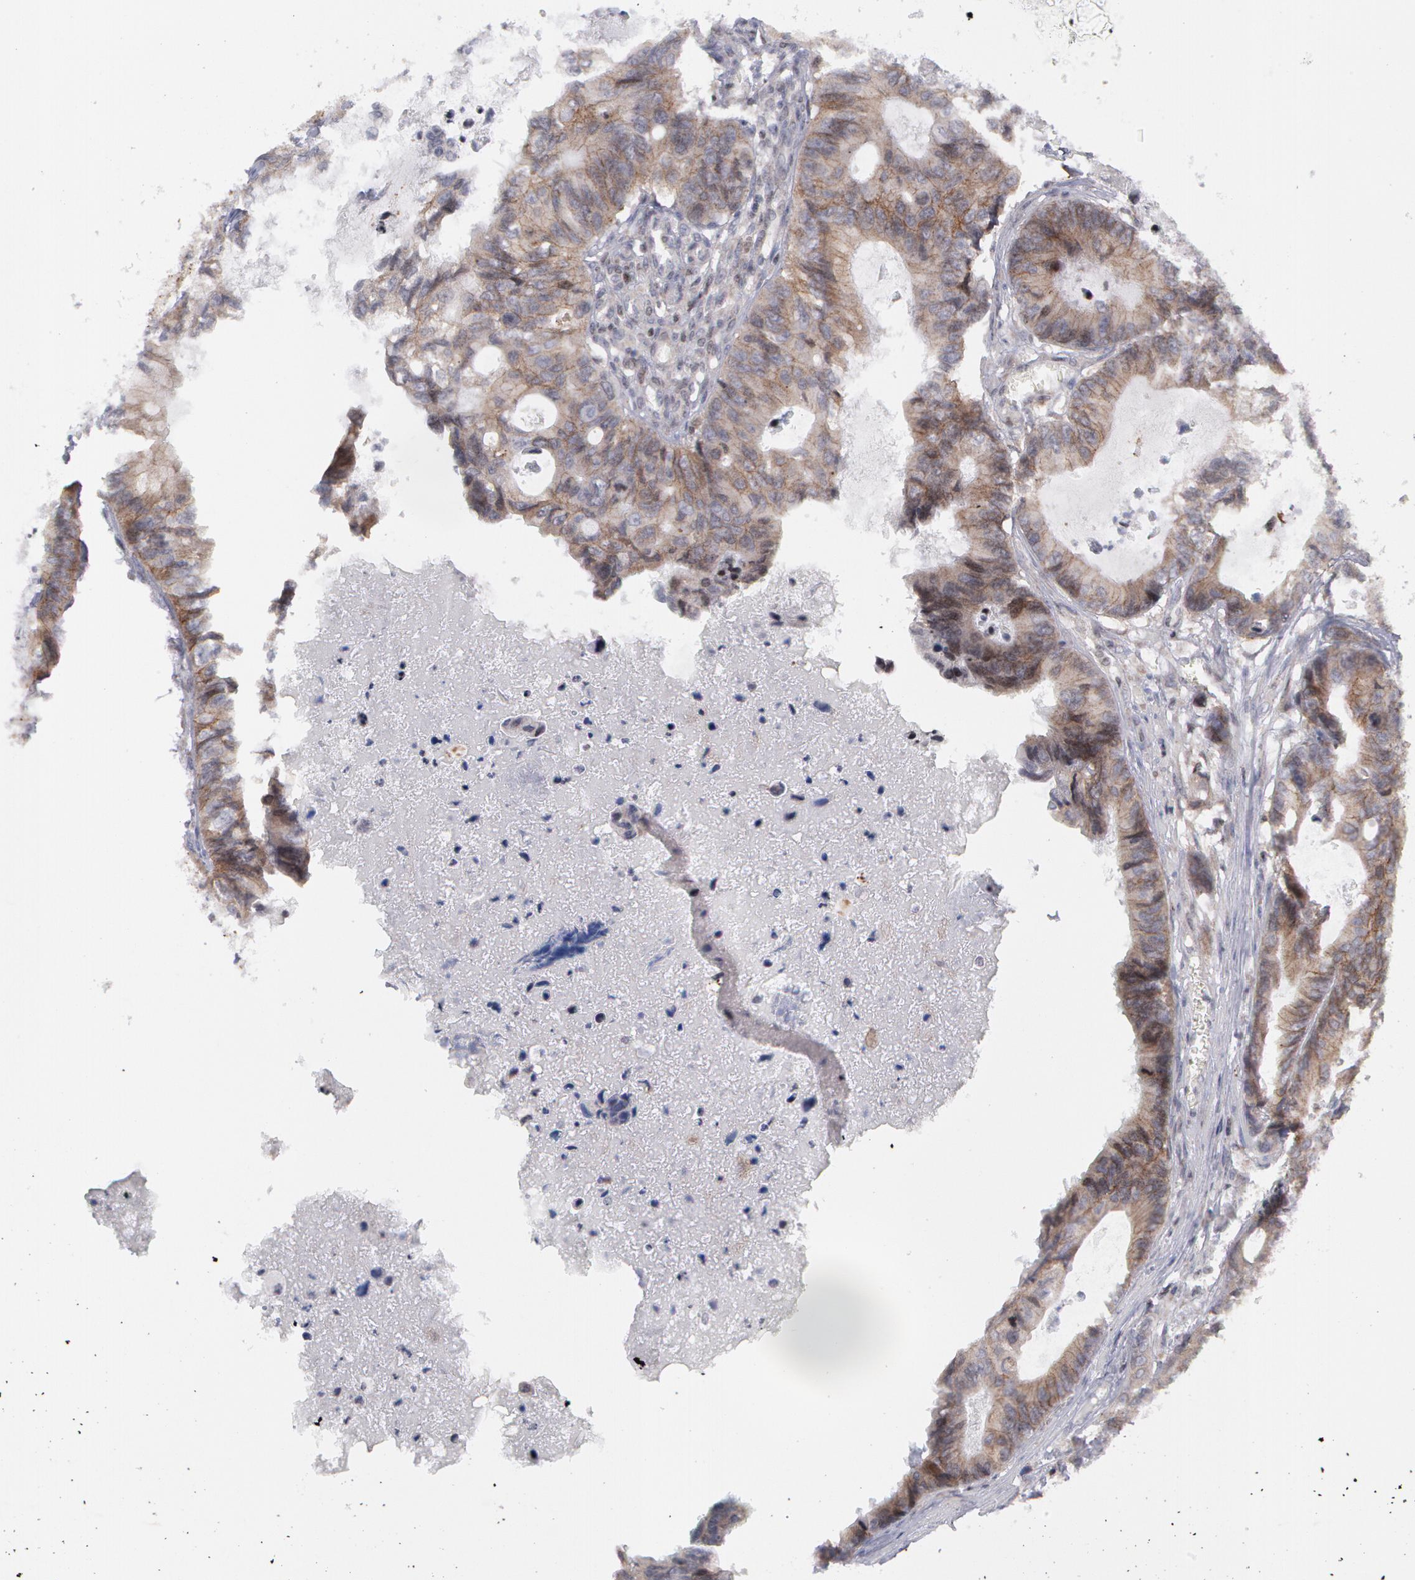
{"staining": {"intensity": "weak", "quantity": ">75%", "location": "cytoplasmic/membranous"}, "tissue": "colorectal cancer", "cell_type": "Tumor cells", "image_type": "cancer", "snomed": [{"axis": "morphology", "description": "Adenocarcinoma, NOS"}, {"axis": "topography", "description": "Rectum"}], "caption": "High-magnification brightfield microscopy of colorectal cancer (adenocarcinoma) stained with DAB (brown) and counterstained with hematoxylin (blue). tumor cells exhibit weak cytoplasmic/membranous positivity is identified in approximately>75% of cells.", "gene": "ERBB2", "patient": {"sex": "female", "age": 98}}